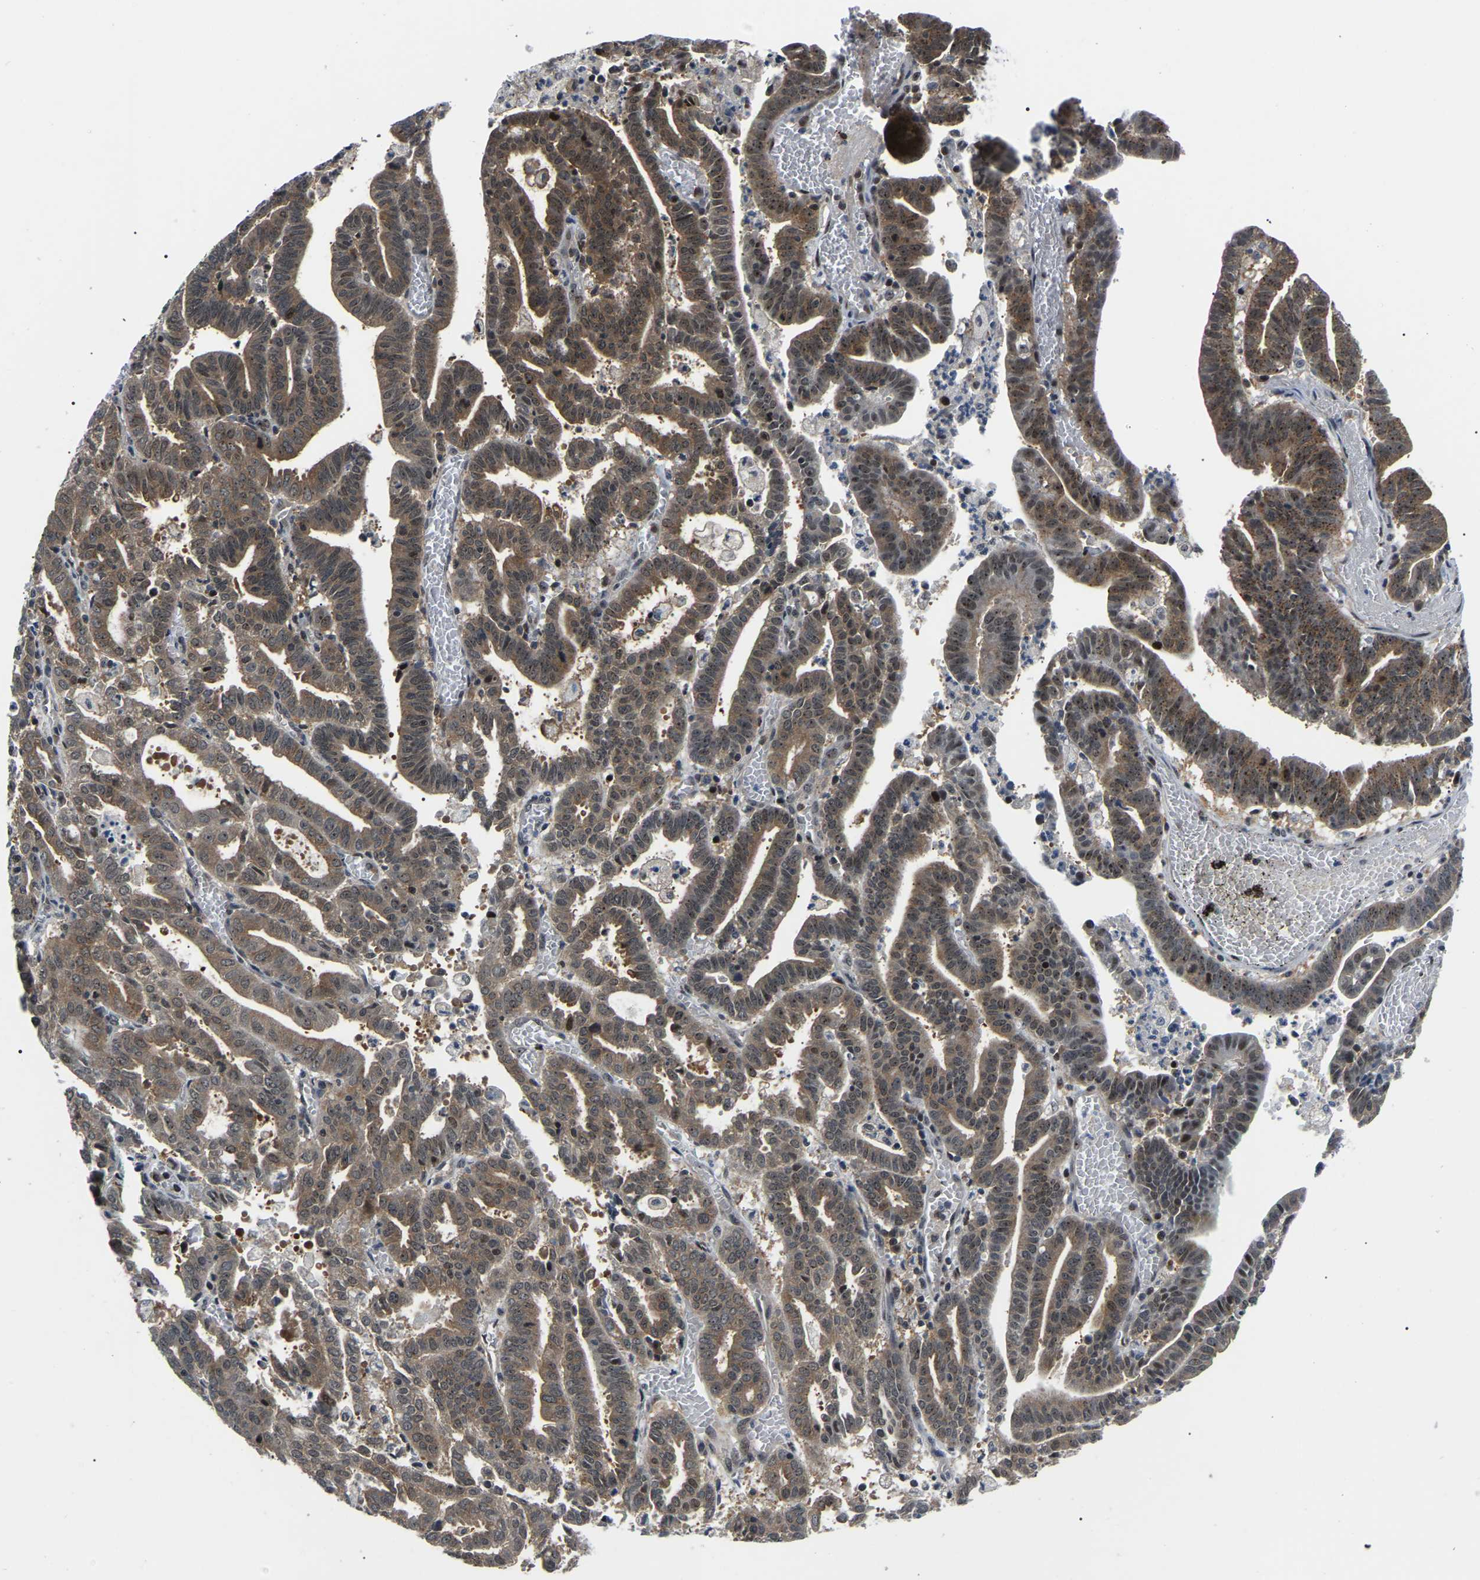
{"staining": {"intensity": "moderate", "quantity": ">75%", "location": "cytoplasmic/membranous,nuclear"}, "tissue": "endometrial cancer", "cell_type": "Tumor cells", "image_type": "cancer", "snomed": [{"axis": "morphology", "description": "Adenocarcinoma, NOS"}, {"axis": "topography", "description": "Uterus"}], "caption": "Moderate cytoplasmic/membranous and nuclear staining for a protein is seen in approximately >75% of tumor cells of adenocarcinoma (endometrial) using immunohistochemistry.", "gene": "RRP1B", "patient": {"sex": "female", "age": 83}}